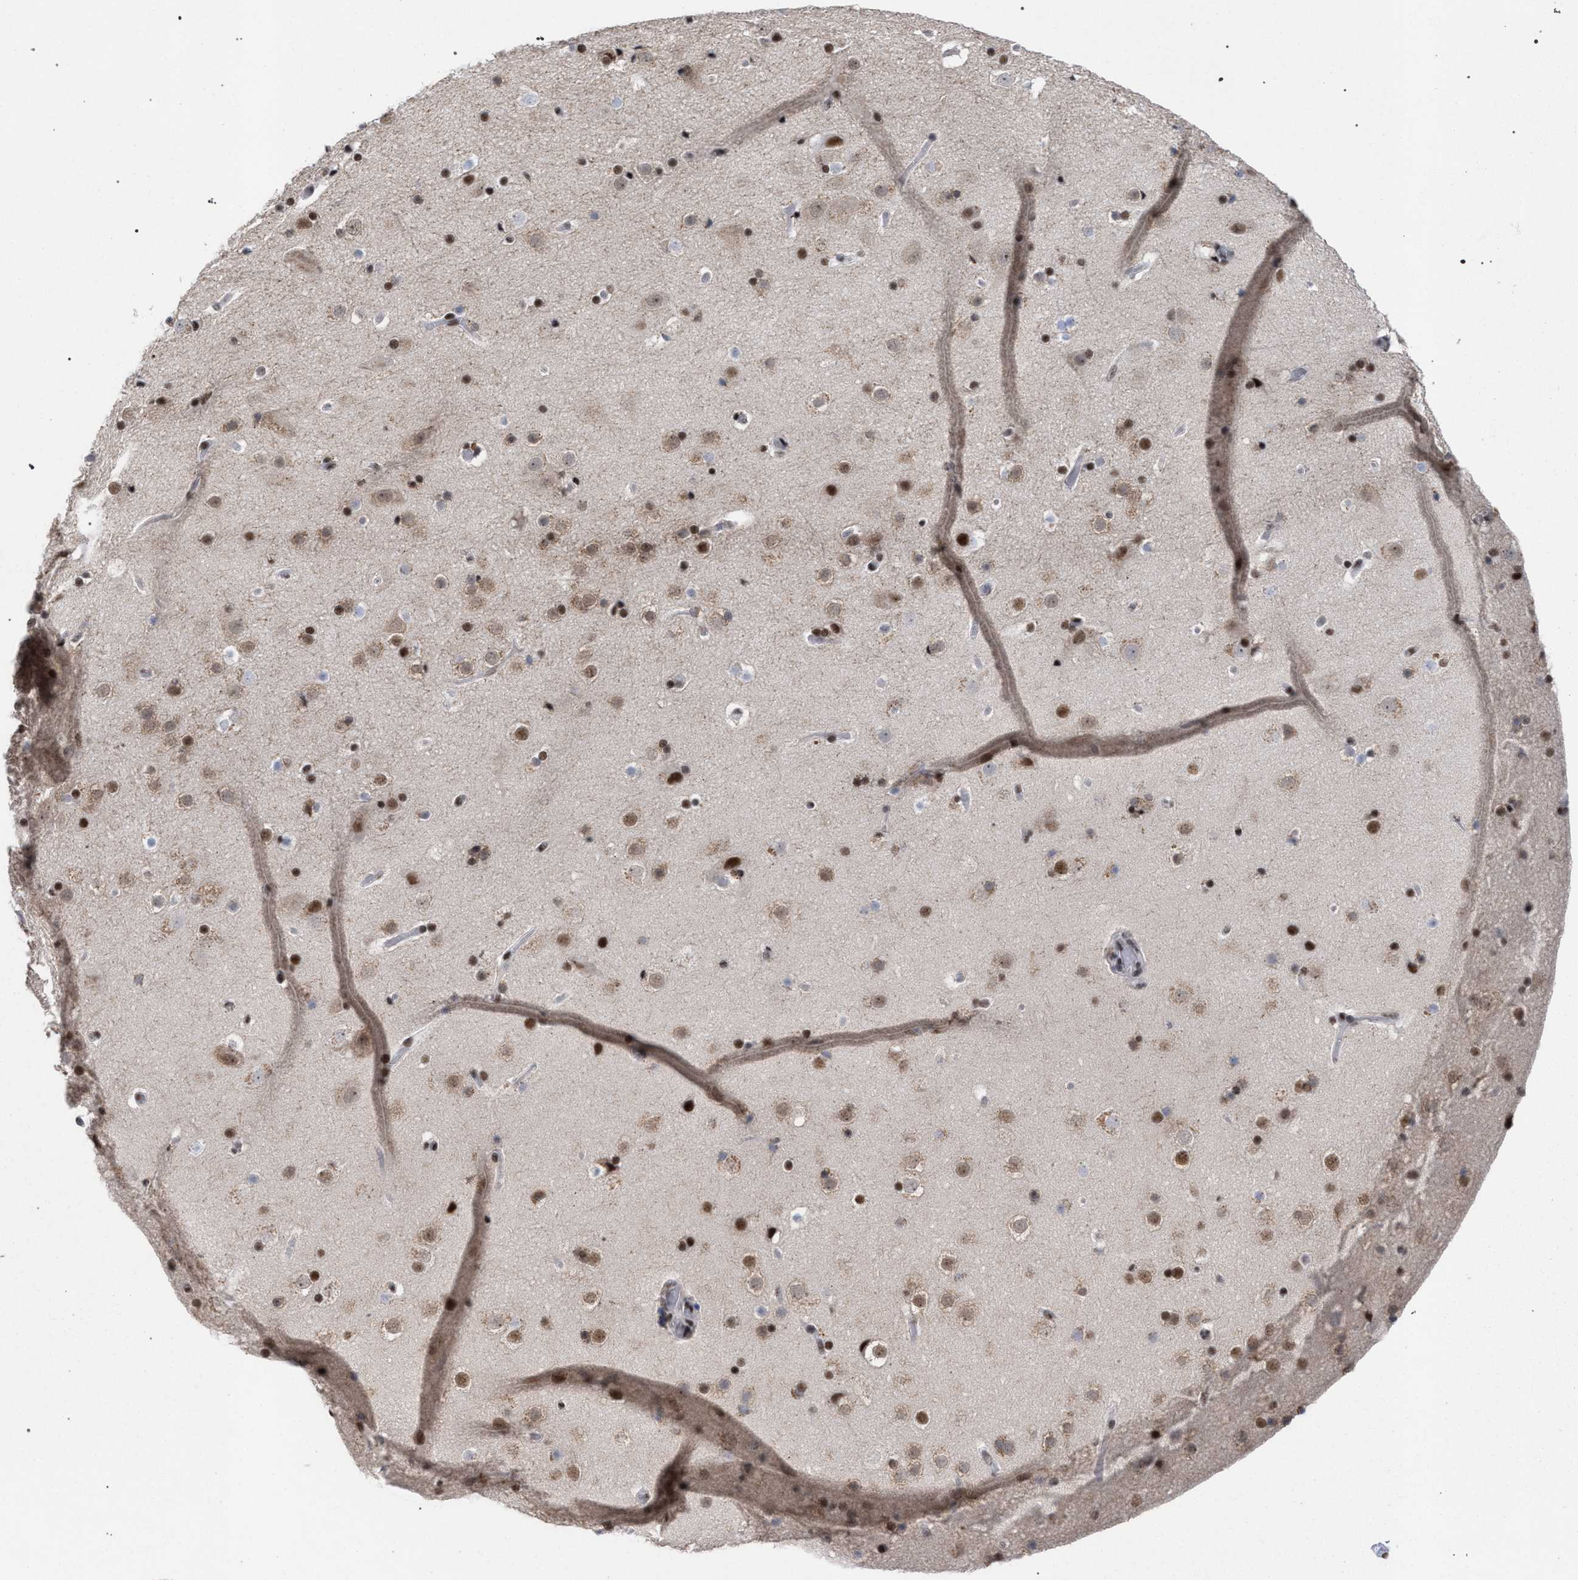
{"staining": {"intensity": "moderate", "quantity": ">75%", "location": "nuclear"}, "tissue": "cerebral cortex", "cell_type": "Endothelial cells", "image_type": "normal", "snomed": [{"axis": "morphology", "description": "Normal tissue, NOS"}, {"axis": "topography", "description": "Cerebral cortex"}], "caption": "DAB immunohistochemical staining of unremarkable human cerebral cortex displays moderate nuclear protein positivity in about >75% of endothelial cells.", "gene": "SCAF4", "patient": {"sex": "male", "age": 57}}